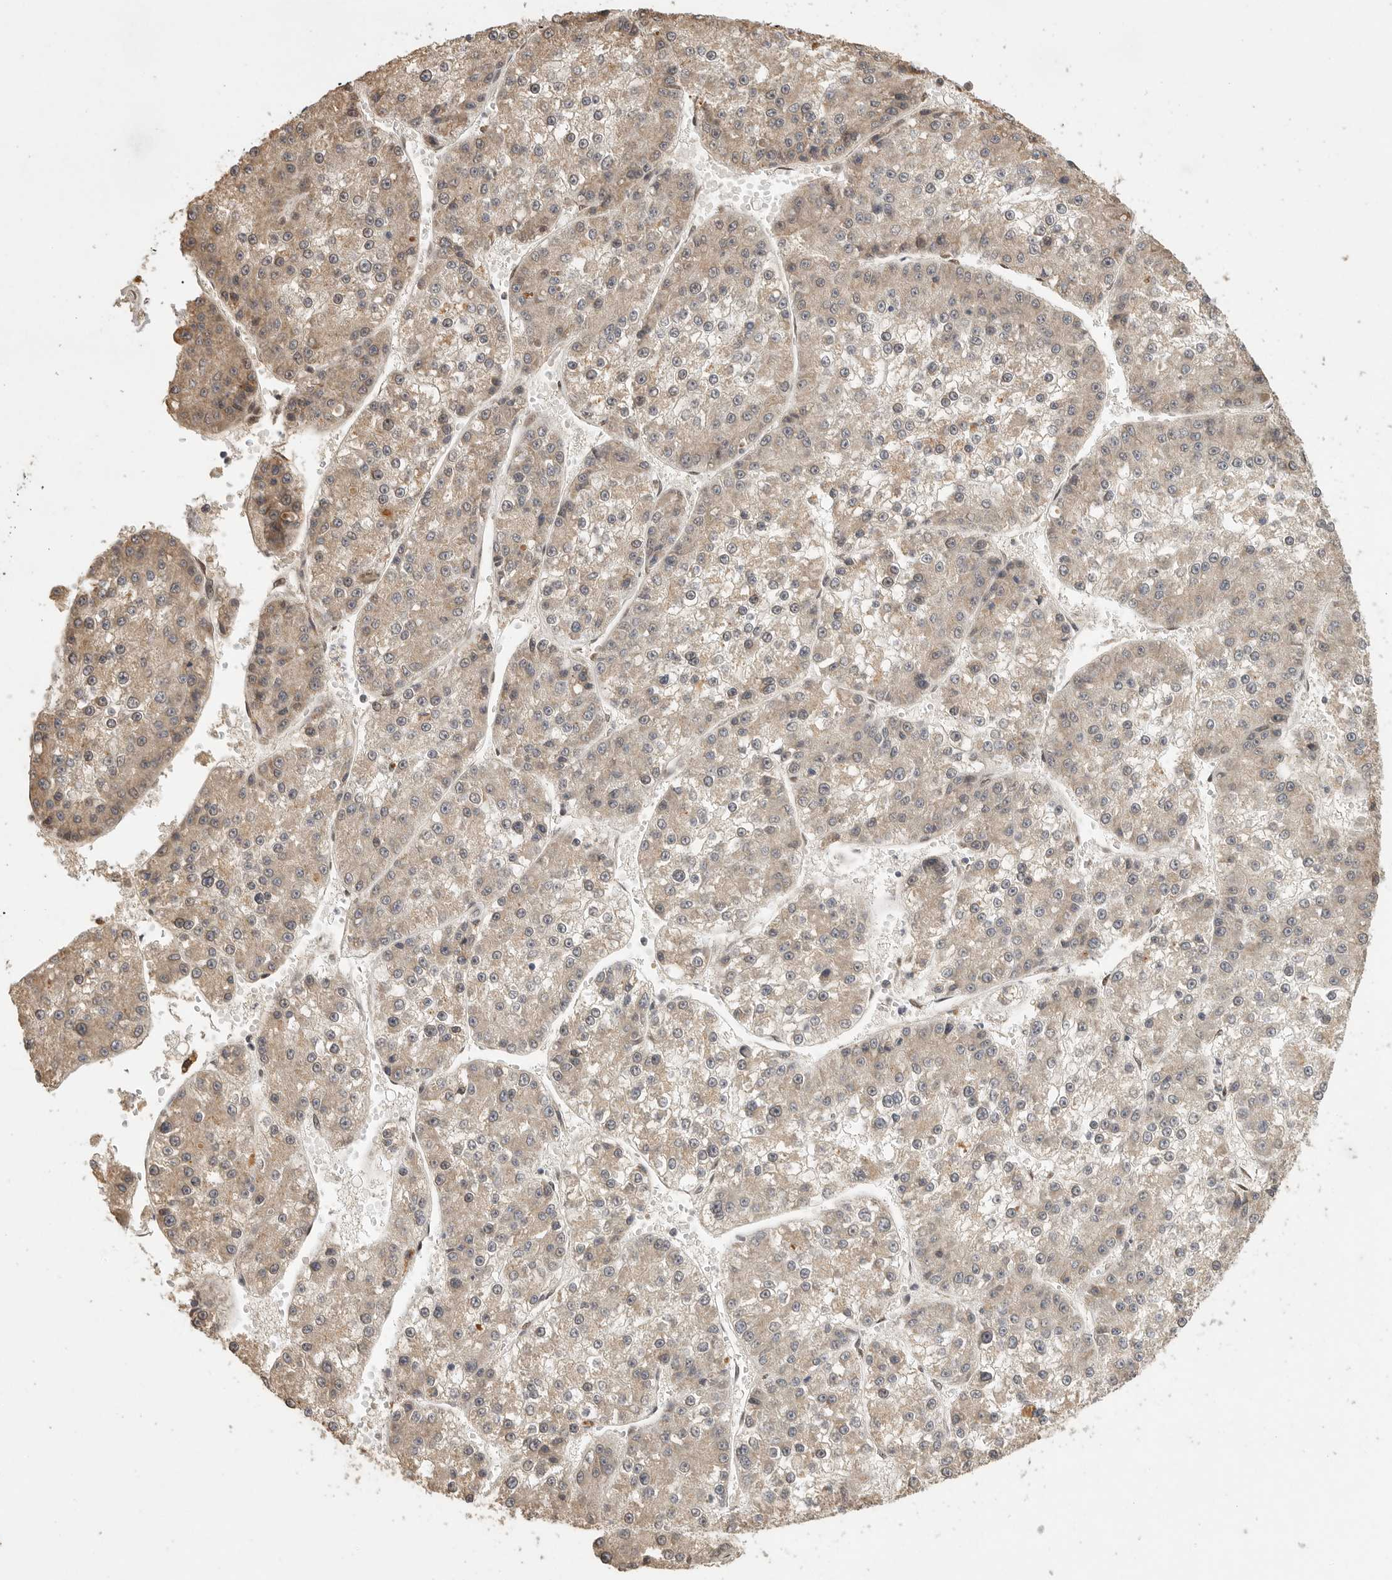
{"staining": {"intensity": "weak", "quantity": ">75%", "location": "cytoplasmic/membranous"}, "tissue": "liver cancer", "cell_type": "Tumor cells", "image_type": "cancer", "snomed": [{"axis": "morphology", "description": "Carcinoma, Hepatocellular, NOS"}, {"axis": "topography", "description": "Liver"}], "caption": "Liver cancer (hepatocellular carcinoma) stained with DAB immunohistochemistry (IHC) reveals low levels of weak cytoplasmic/membranous positivity in approximately >75% of tumor cells.", "gene": "DFFA", "patient": {"sex": "female", "age": 73}}